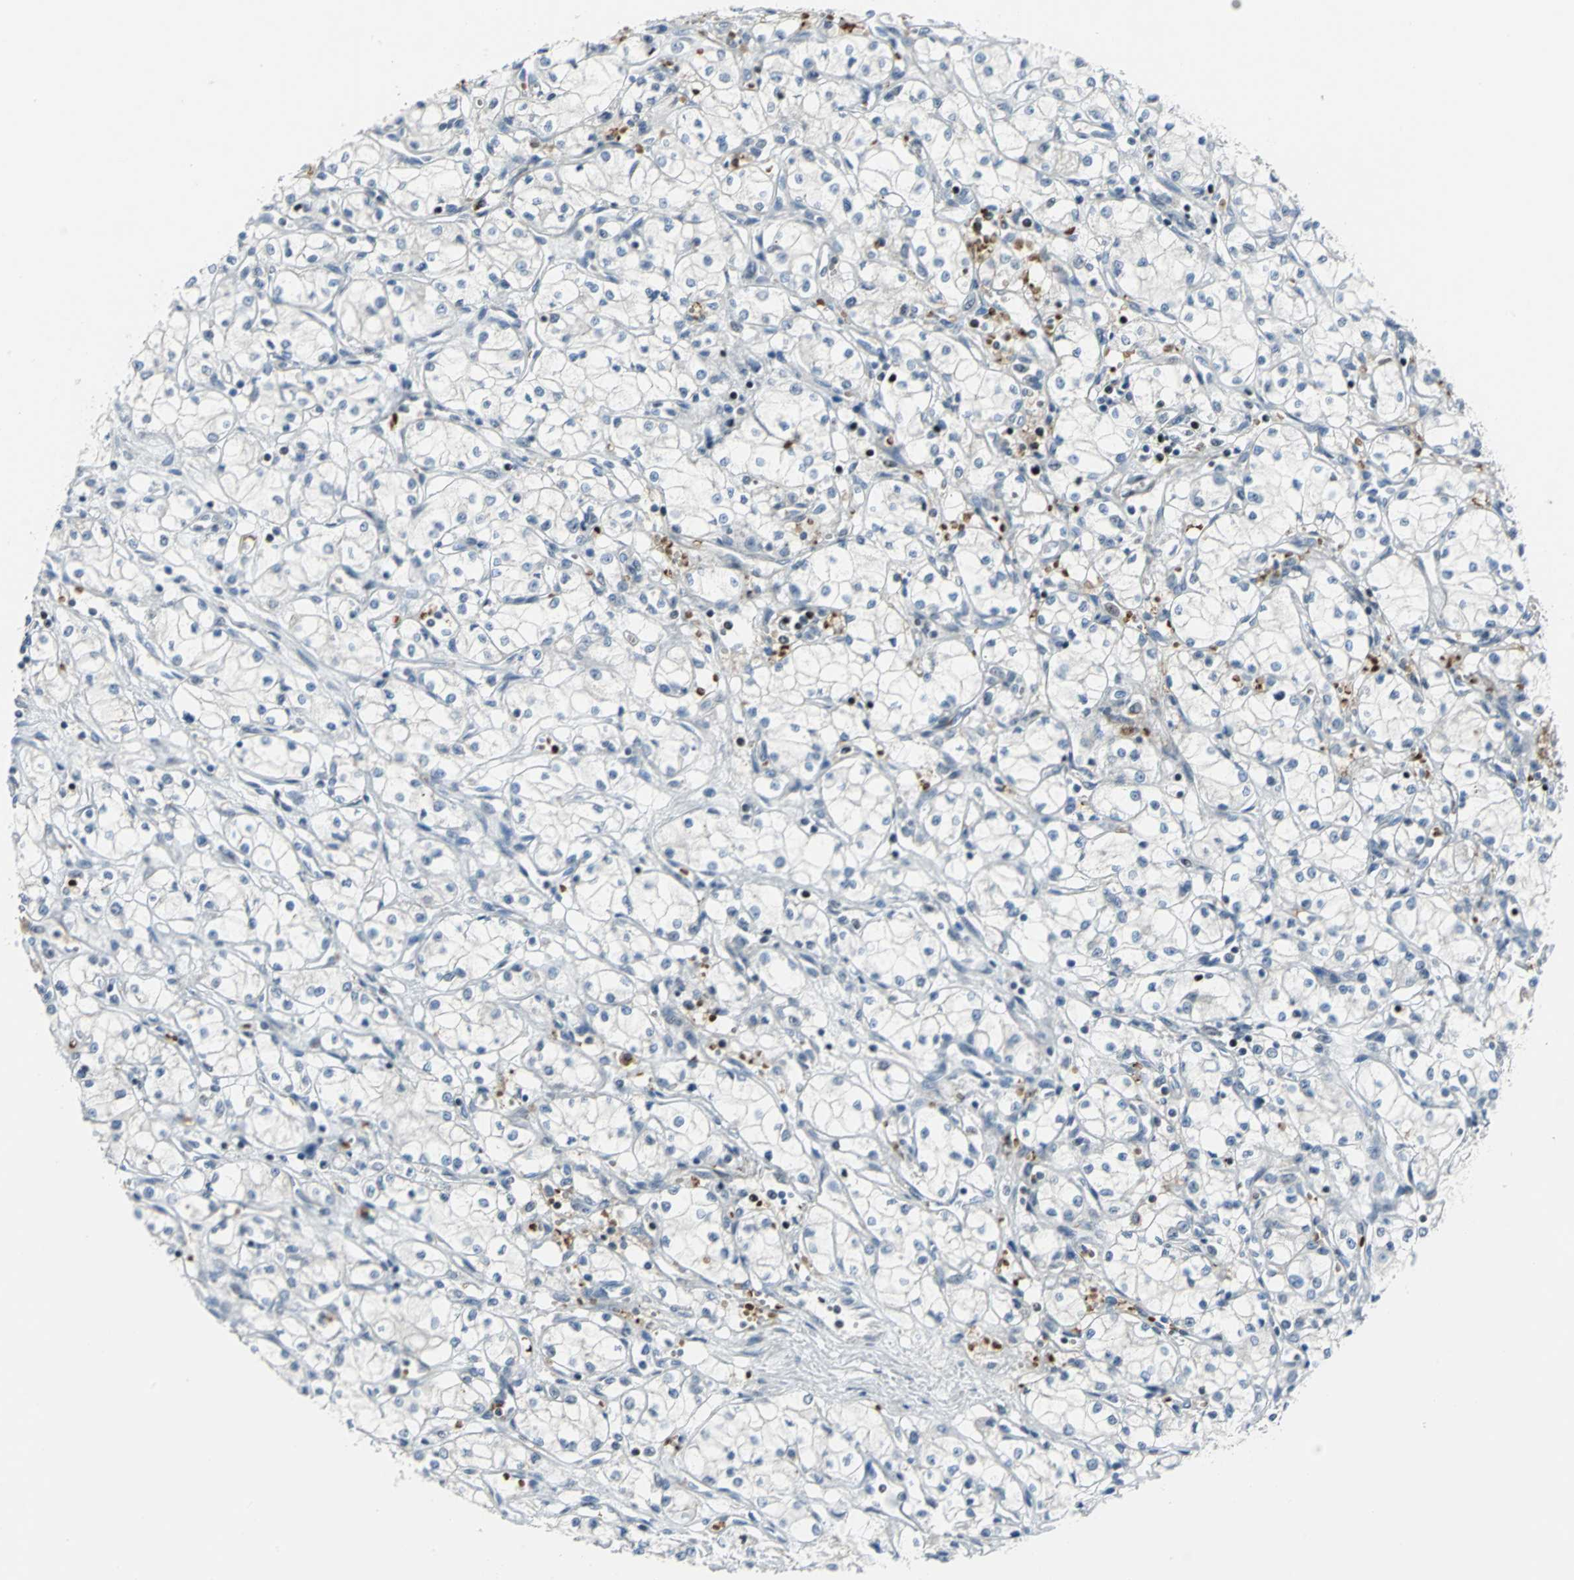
{"staining": {"intensity": "weak", "quantity": "25%-75%", "location": "nuclear"}, "tissue": "renal cancer", "cell_type": "Tumor cells", "image_type": "cancer", "snomed": [{"axis": "morphology", "description": "Normal tissue, NOS"}, {"axis": "morphology", "description": "Adenocarcinoma, NOS"}, {"axis": "topography", "description": "Kidney"}], "caption": "Immunohistochemical staining of renal adenocarcinoma shows low levels of weak nuclear protein expression in approximately 25%-75% of tumor cells.", "gene": "GLI3", "patient": {"sex": "male", "age": 59}}